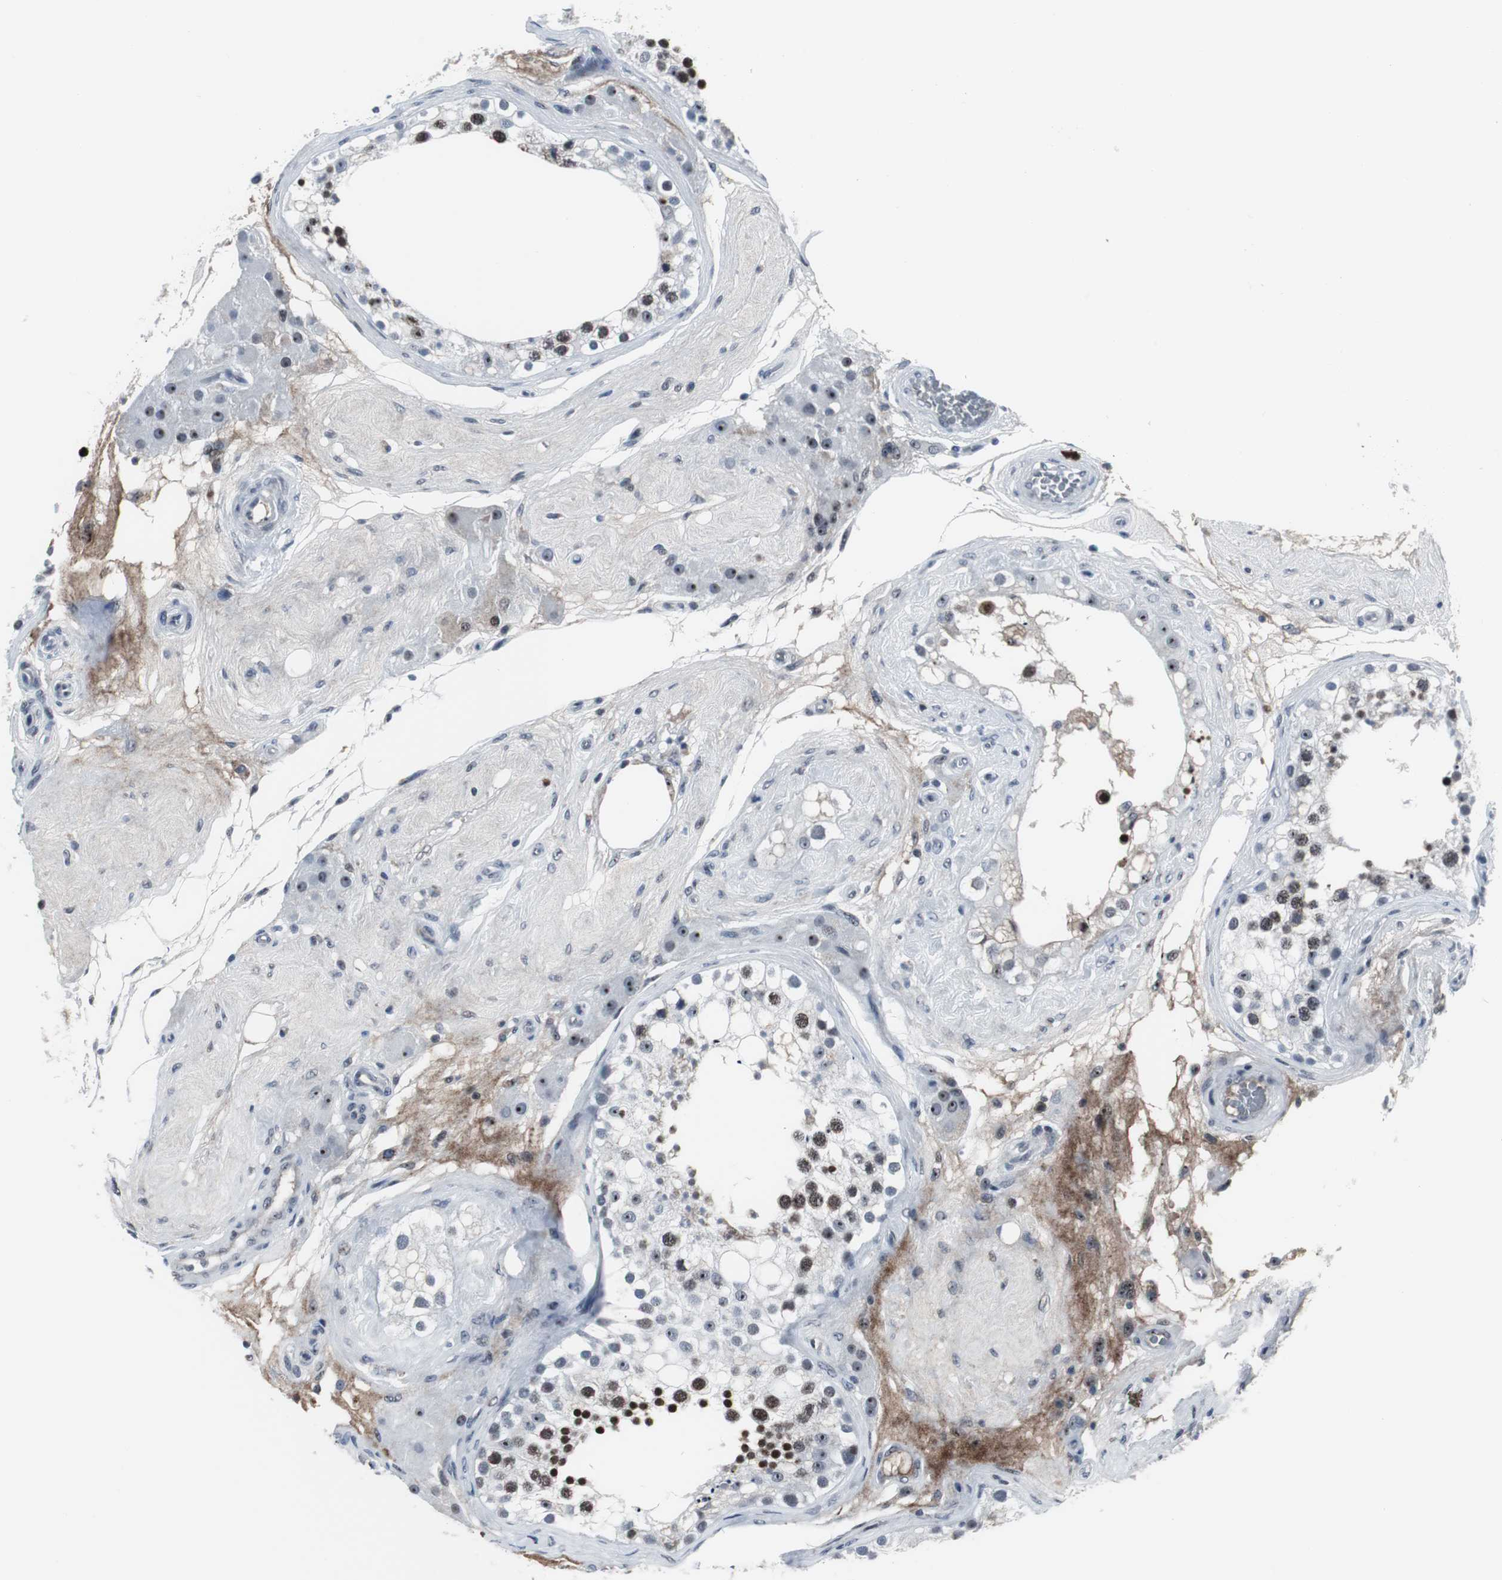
{"staining": {"intensity": "strong", "quantity": ">75%", "location": "nuclear"}, "tissue": "testis", "cell_type": "Cells in seminiferous ducts", "image_type": "normal", "snomed": [{"axis": "morphology", "description": "Normal tissue, NOS"}, {"axis": "topography", "description": "Testis"}], "caption": "High-power microscopy captured an immunohistochemistry (IHC) photomicrograph of benign testis, revealing strong nuclear expression in approximately >75% of cells in seminiferous ducts.", "gene": "DOK1", "patient": {"sex": "male", "age": 68}}